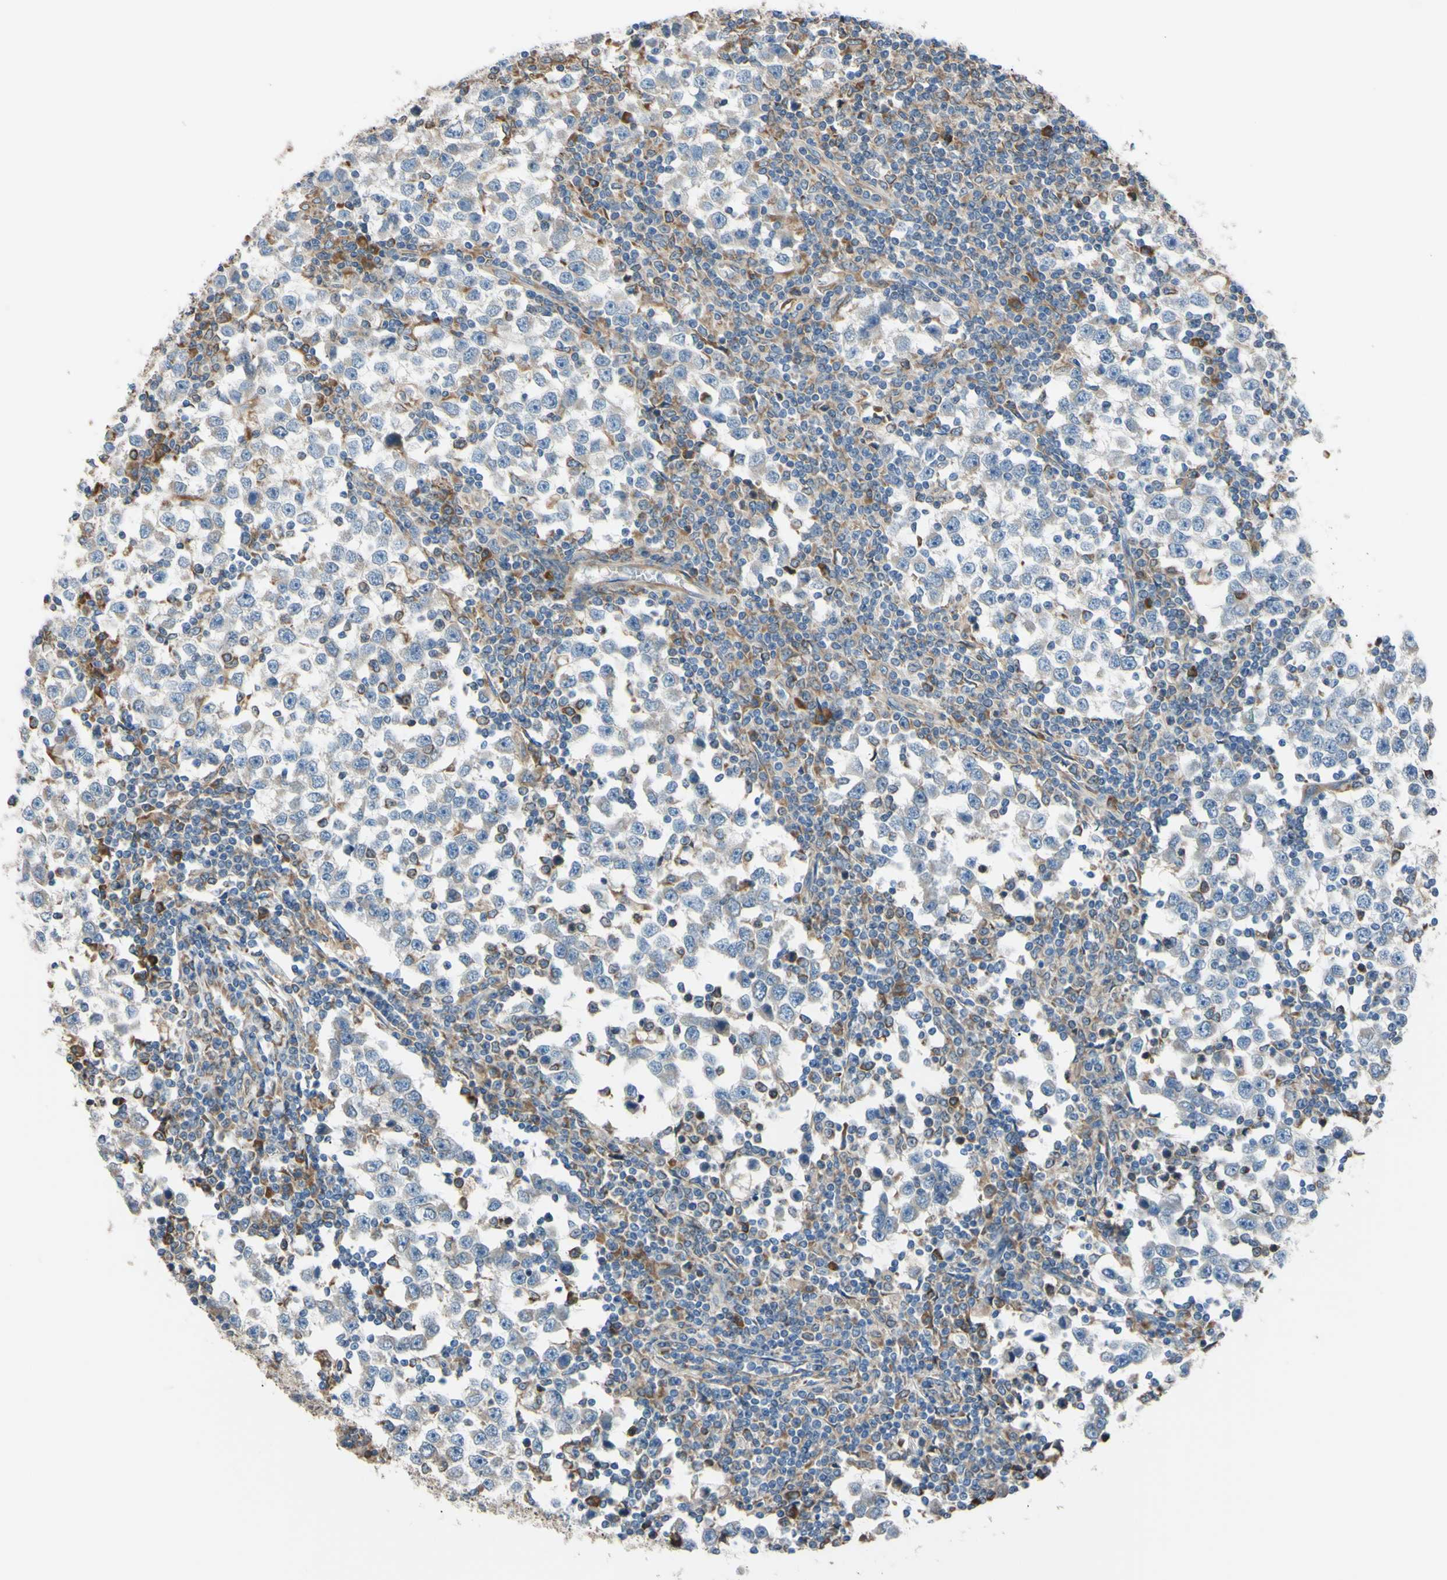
{"staining": {"intensity": "weak", "quantity": "25%-75%", "location": "cytoplasmic/membranous"}, "tissue": "testis cancer", "cell_type": "Tumor cells", "image_type": "cancer", "snomed": [{"axis": "morphology", "description": "Seminoma, NOS"}, {"axis": "topography", "description": "Testis"}], "caption": "Human seminoma (testis) stained with a brown dye demonstrates weak cytoplasmic/membranous positive expression in about 25%-75% of tumor cells.", "gene": "BMF", "patient": {"sex": "male", "age": 65}}